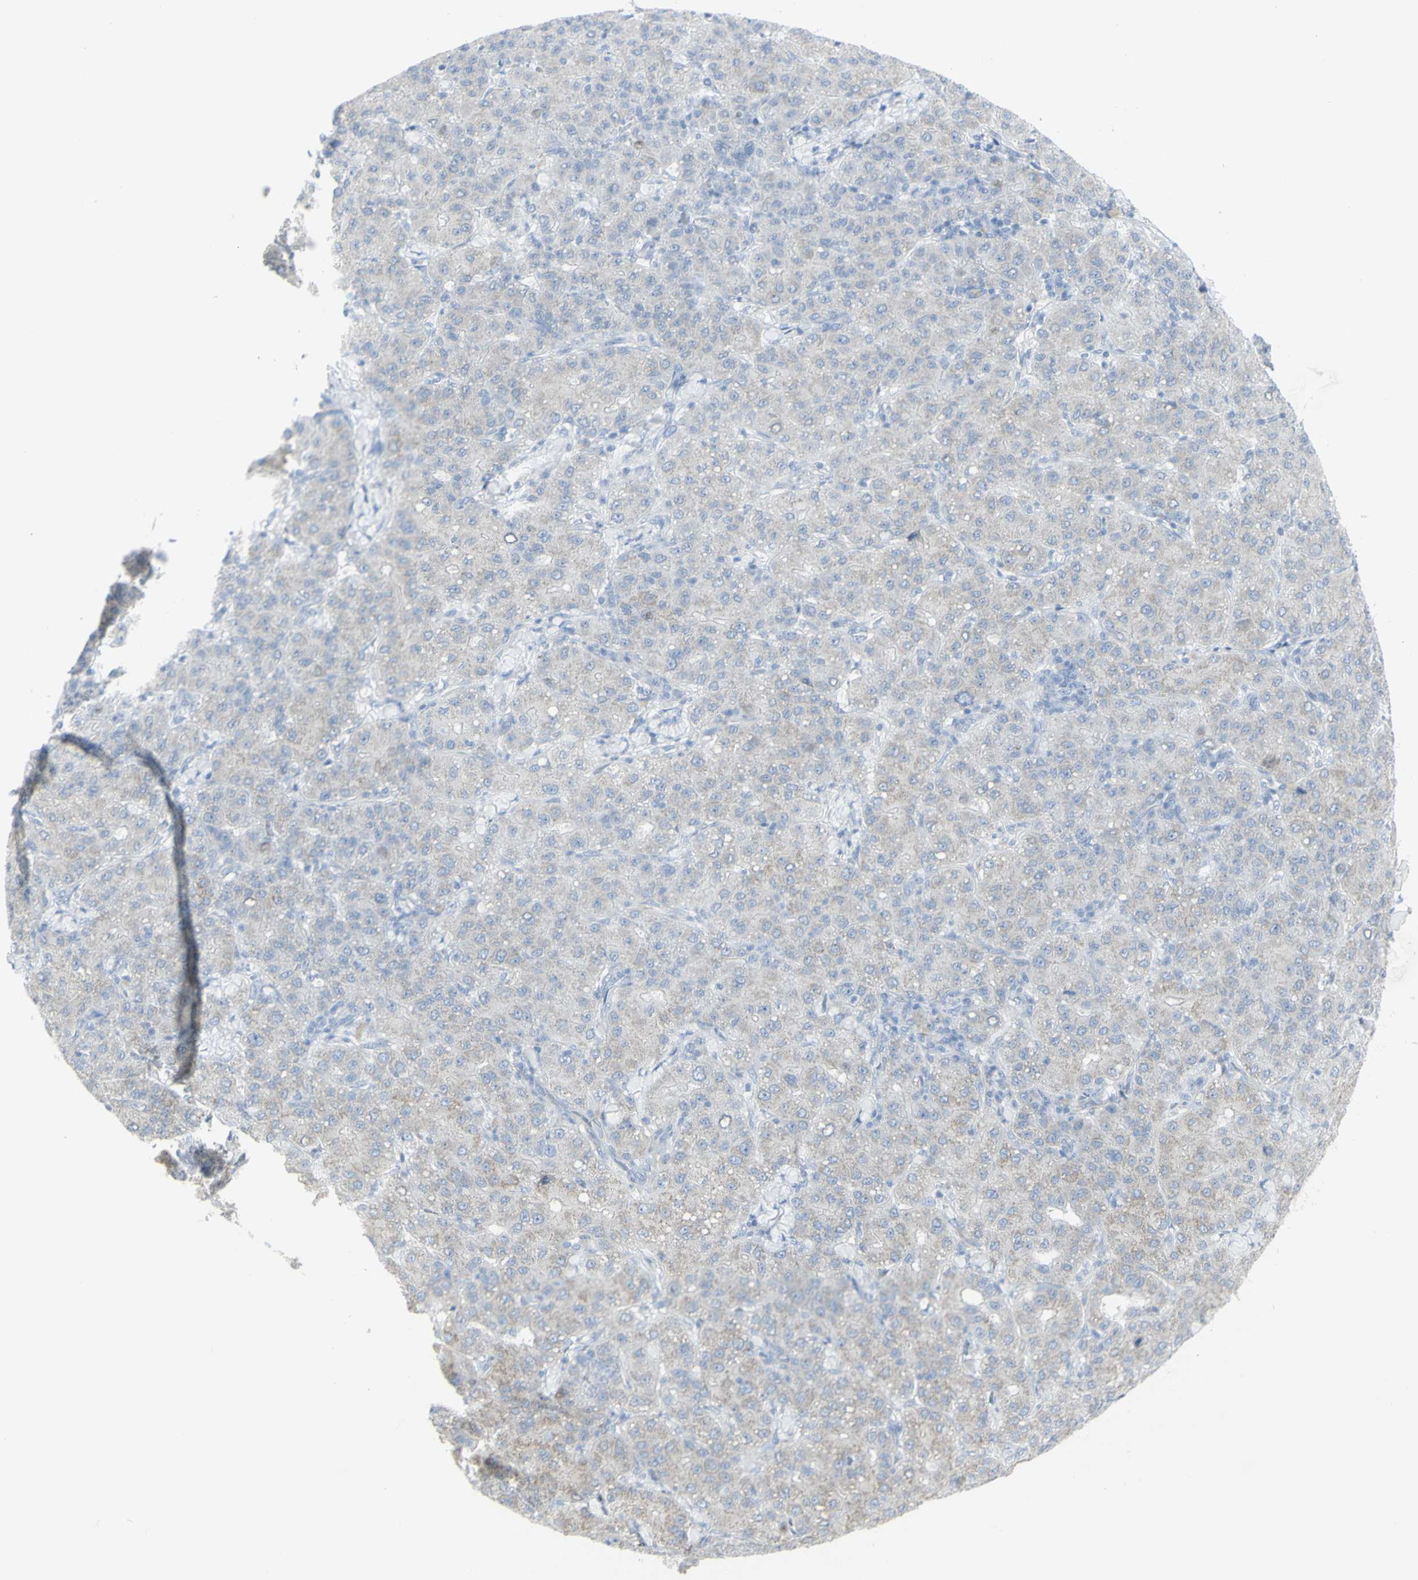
{"staining": {"intensity": "negative", "quantity": "none", "location": "none"}, "tissue": "liver cancer", "cell_type": "Tumor cells", "image_type": "cancer", "snomed": [{"axis": "morphology", "description": "Carcinoma, Hepatocellular, NOS"}, {"axis": "topography", "description": "Liver"}], "caption": "Tumor cells show no significant positivity in hepatocellular carcinoma (liver).", "gene": "ENSG00000198211", "patient": {"sex": "male", "age": 65}}